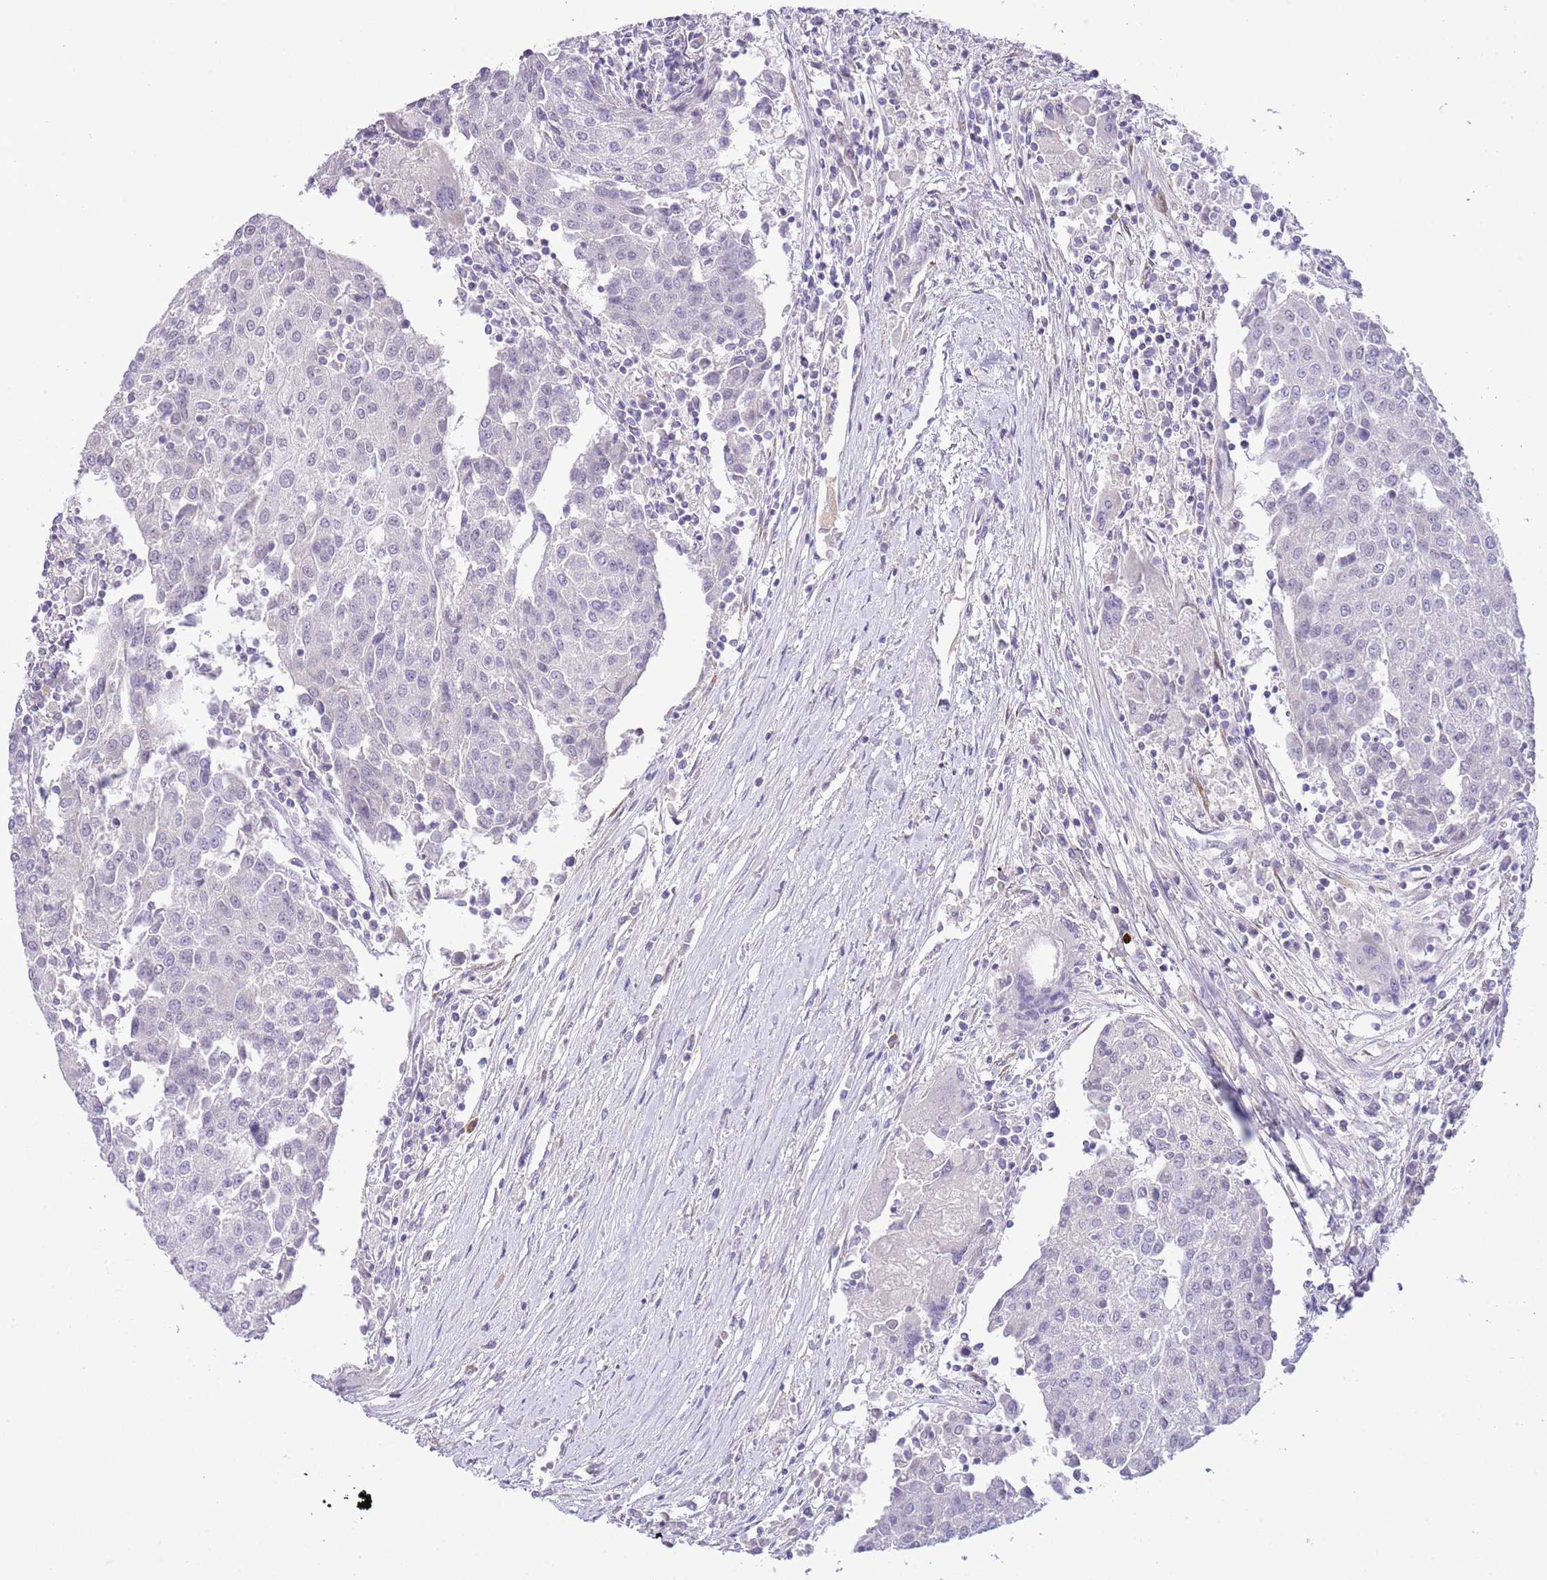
{"staining": {"intensity": "negative", "quantity": "none", "location": "none"}, "tissue": "urothelial cancer", "cell_type": "Tumor cells", "image_type": "cancer", "snomed": [{"axis": "morphology", "description": "Urothelial carcinoma, High grade"}, {"axis": "topography", "description": "Urinary bladder"}], "caption": "IHC of human urothelial carcinoma (high-grade) reveals no staining in tumor cells.", "gene": "MIDN", "patient": {"sex": "female", "age": 85}}